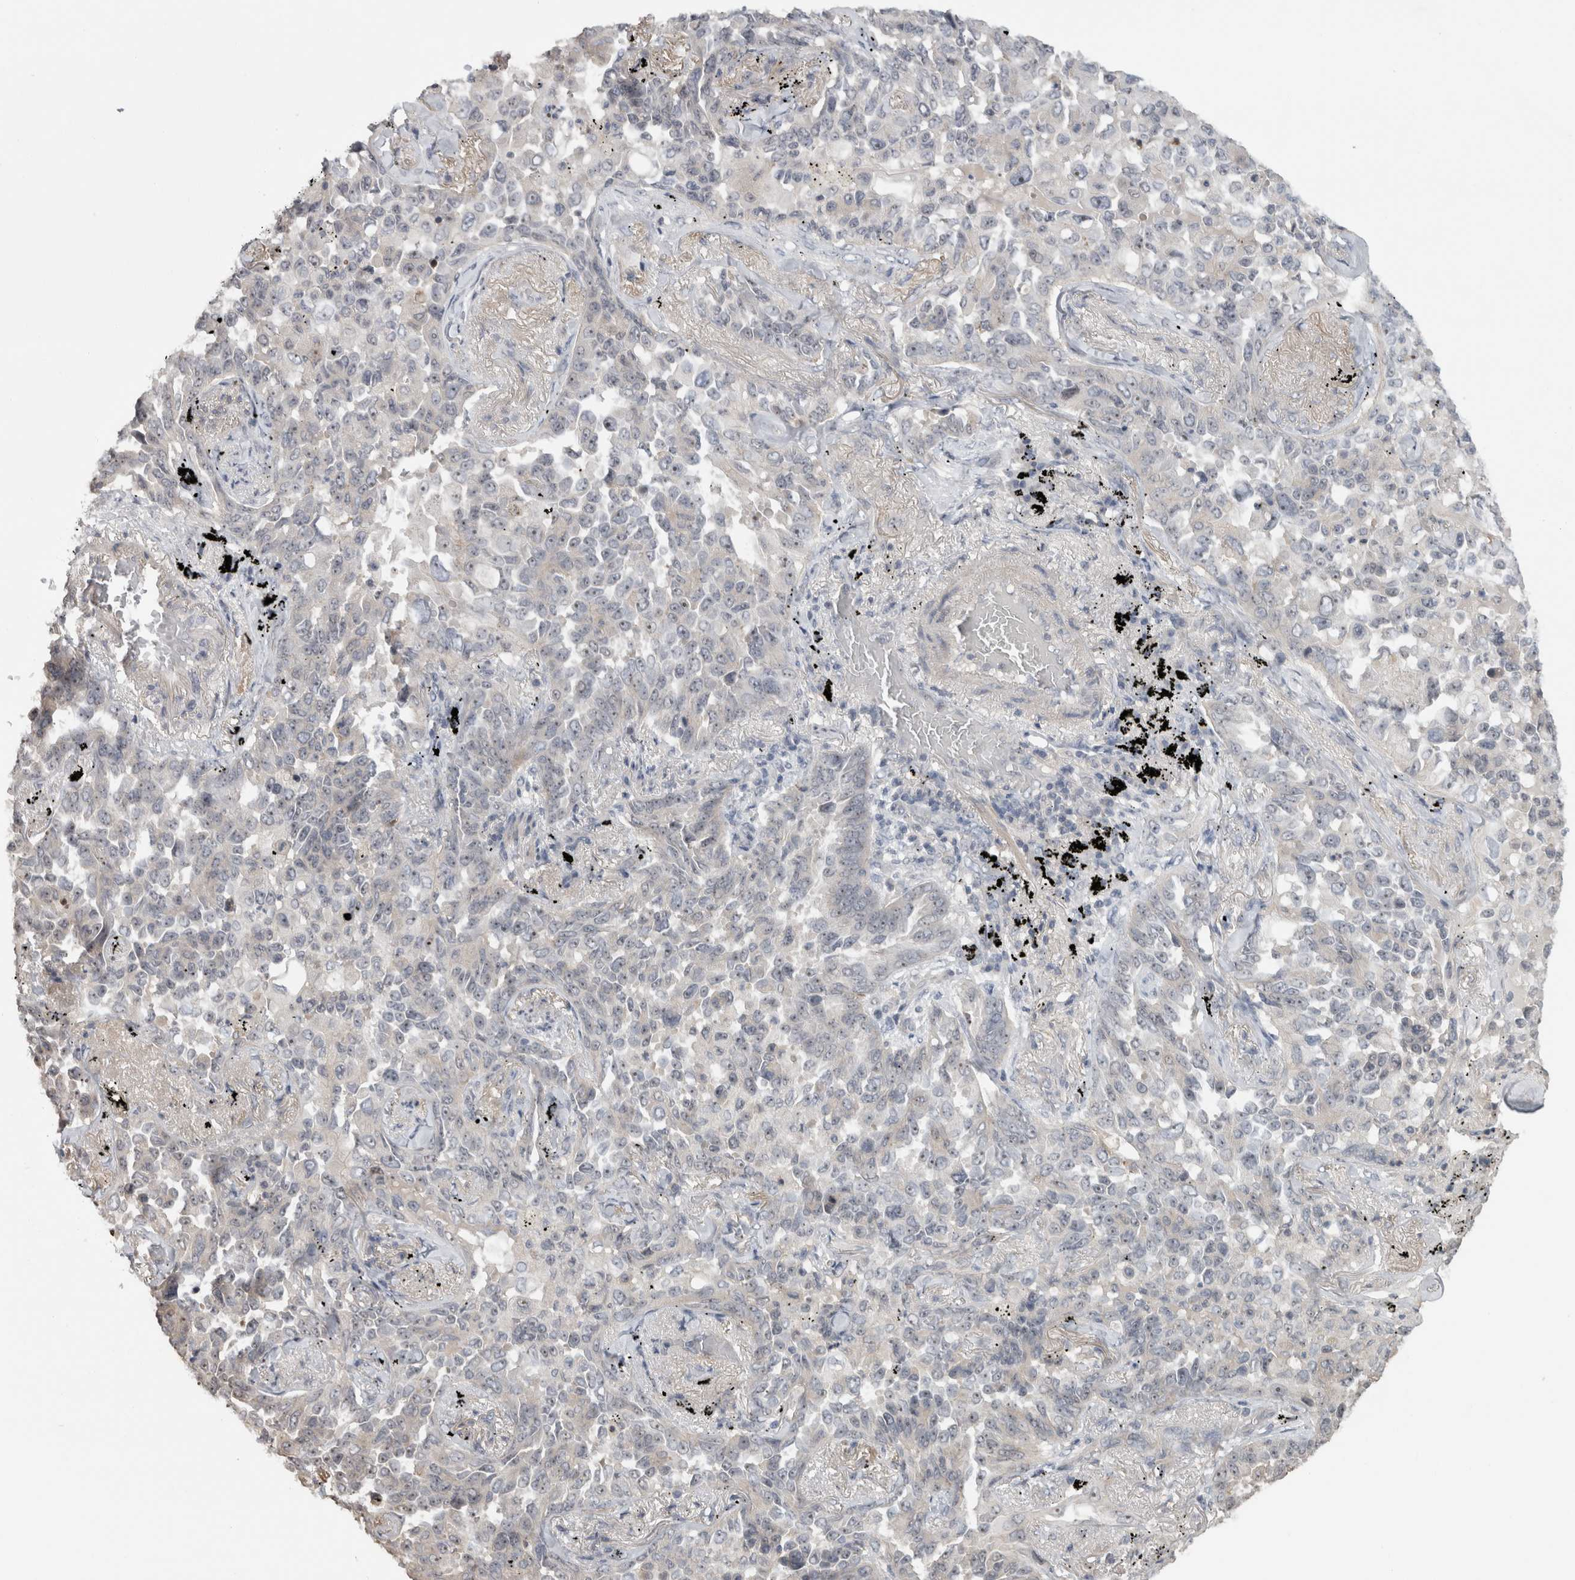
{"staining": {"intensity": "negative", "quantity": "none", "location": "none"}, "tissue": "lung cancer", "cell_type": "Tumor cells", "image_type": "cancer", "snomed": [{"axis": "morphology", "description": "Adenocarcinoma, NOS"}, {"axis": "topography", "description": "Lung"}], "caption": "Lung cancer was stained to show a protein in brown. There is no significant positivity in tumor cells. The staining is performed using DAB brown chromogen with nuclei counter-stained in using hematoxylin.", "gene": "RBM28", "patient": {"sex": "female", "age": 67}}